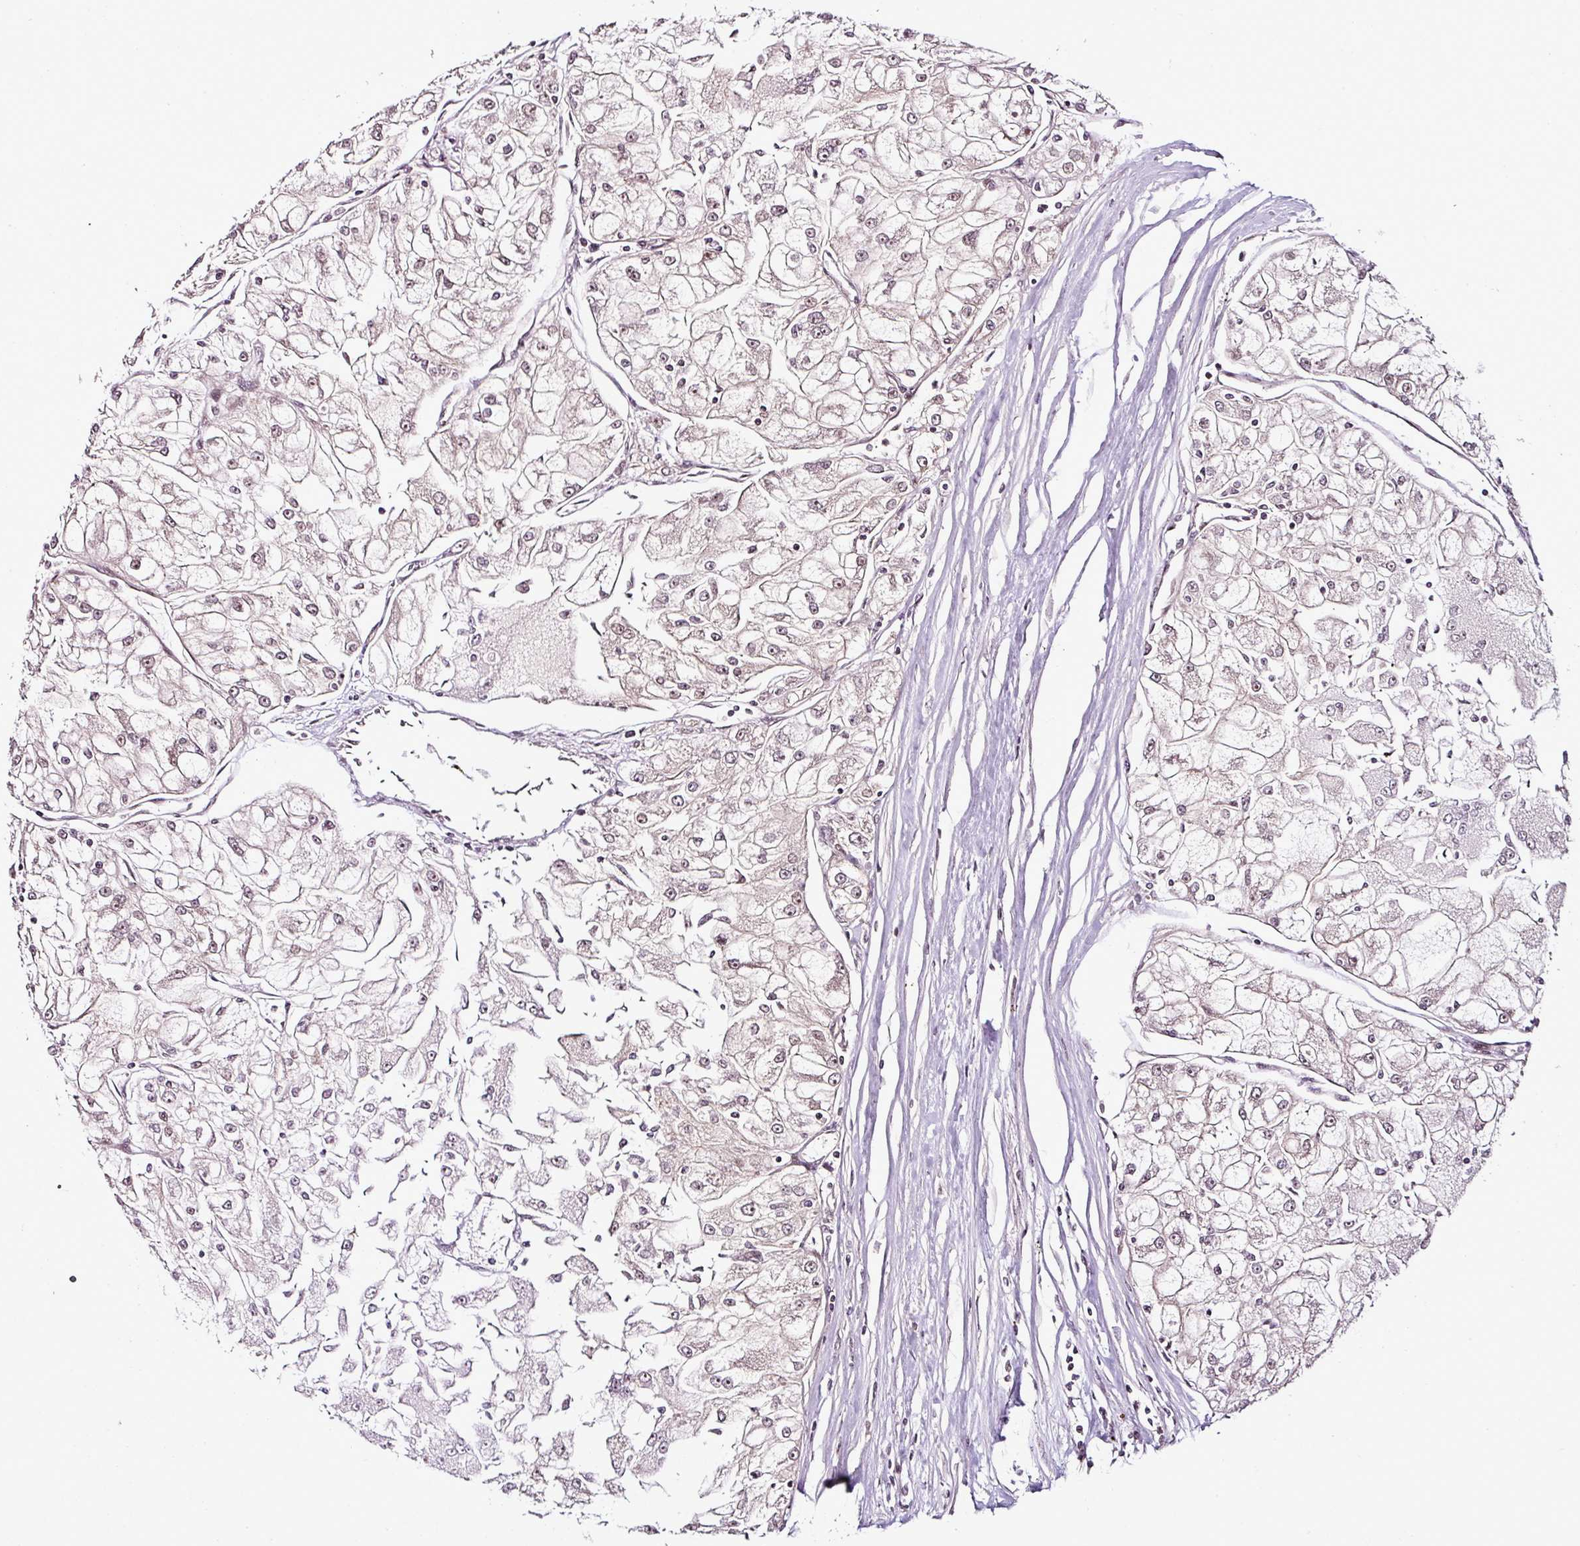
{"staining": {"intensity": "negative", "quantity": "none", "location": "none"}, "tissue": "renal cancer", "cell_type": "Tumor cells", "image_type": "cancer", "snomed": [{"axis": "morphology", "description": "Adenocarcinoma, NOS"}, {"axis": "topography", "description": "Kidney"}], "caption": "The photomicrograph reveals no staining of tumor cells in renal adenocarcinoma.", "gene": "COPRS", "patient": {"sex": "female", "age": 72}}